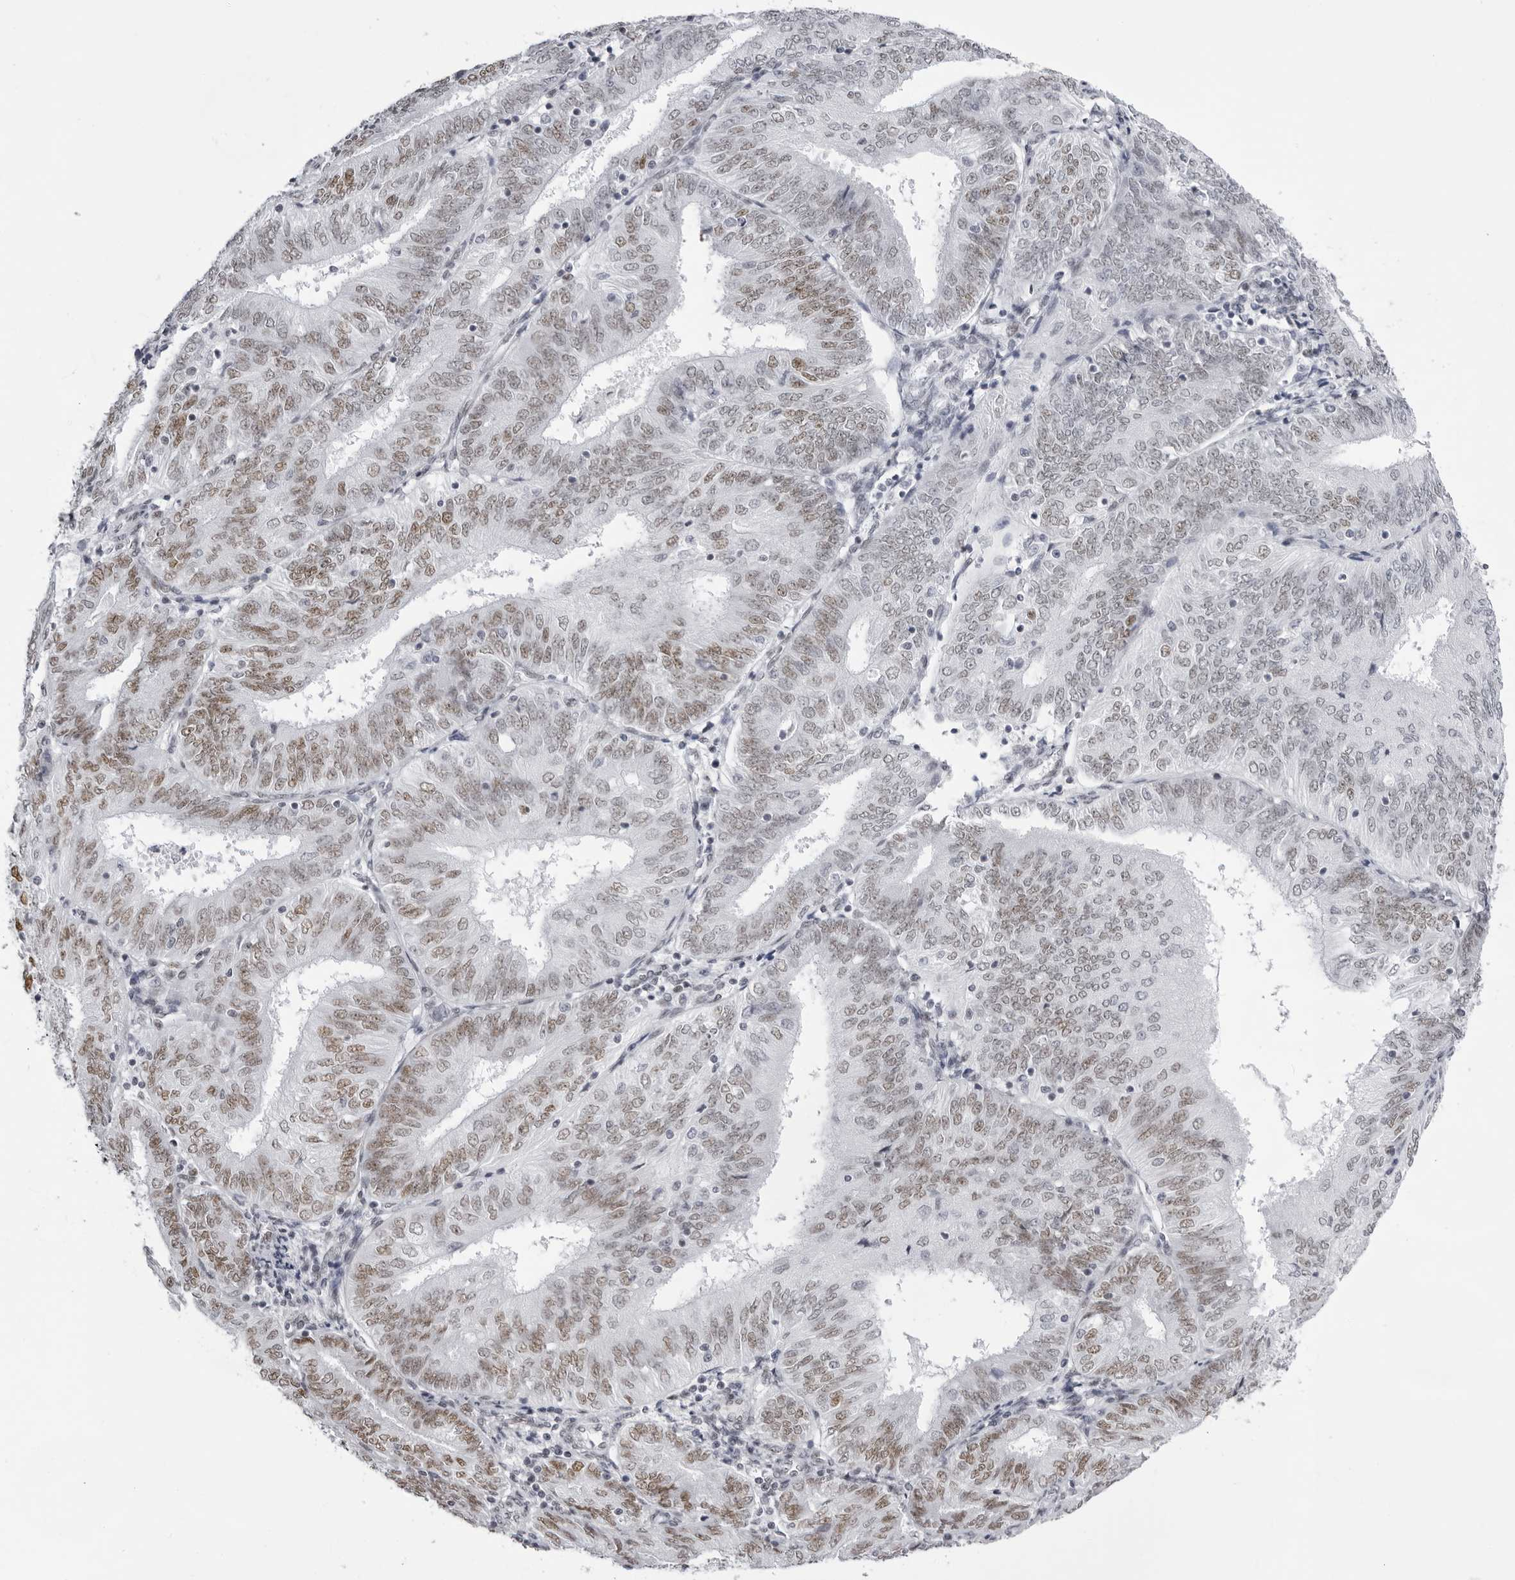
{"staining": {"intensity": "weak", "quantity": "25%-75%", "location": "nuclear"}, "tissue": "endometrial cancer", "cell_type": "Tumor cells", "image_type": "cancer", "snomed": [{"axis": "morphology", "description": "Adenocarcinoma, NOS"}, {"axis": "topography", "description": "Endometrium"}], "caption": "DAB immunohistochemical staining of endometrial adenocarcinoma reveals weak nuclear protein expression in approximately 25%-75% of tumor cells.", "gene": "IRF2BP2", "patient": {"sex": "female", "age": 58}}